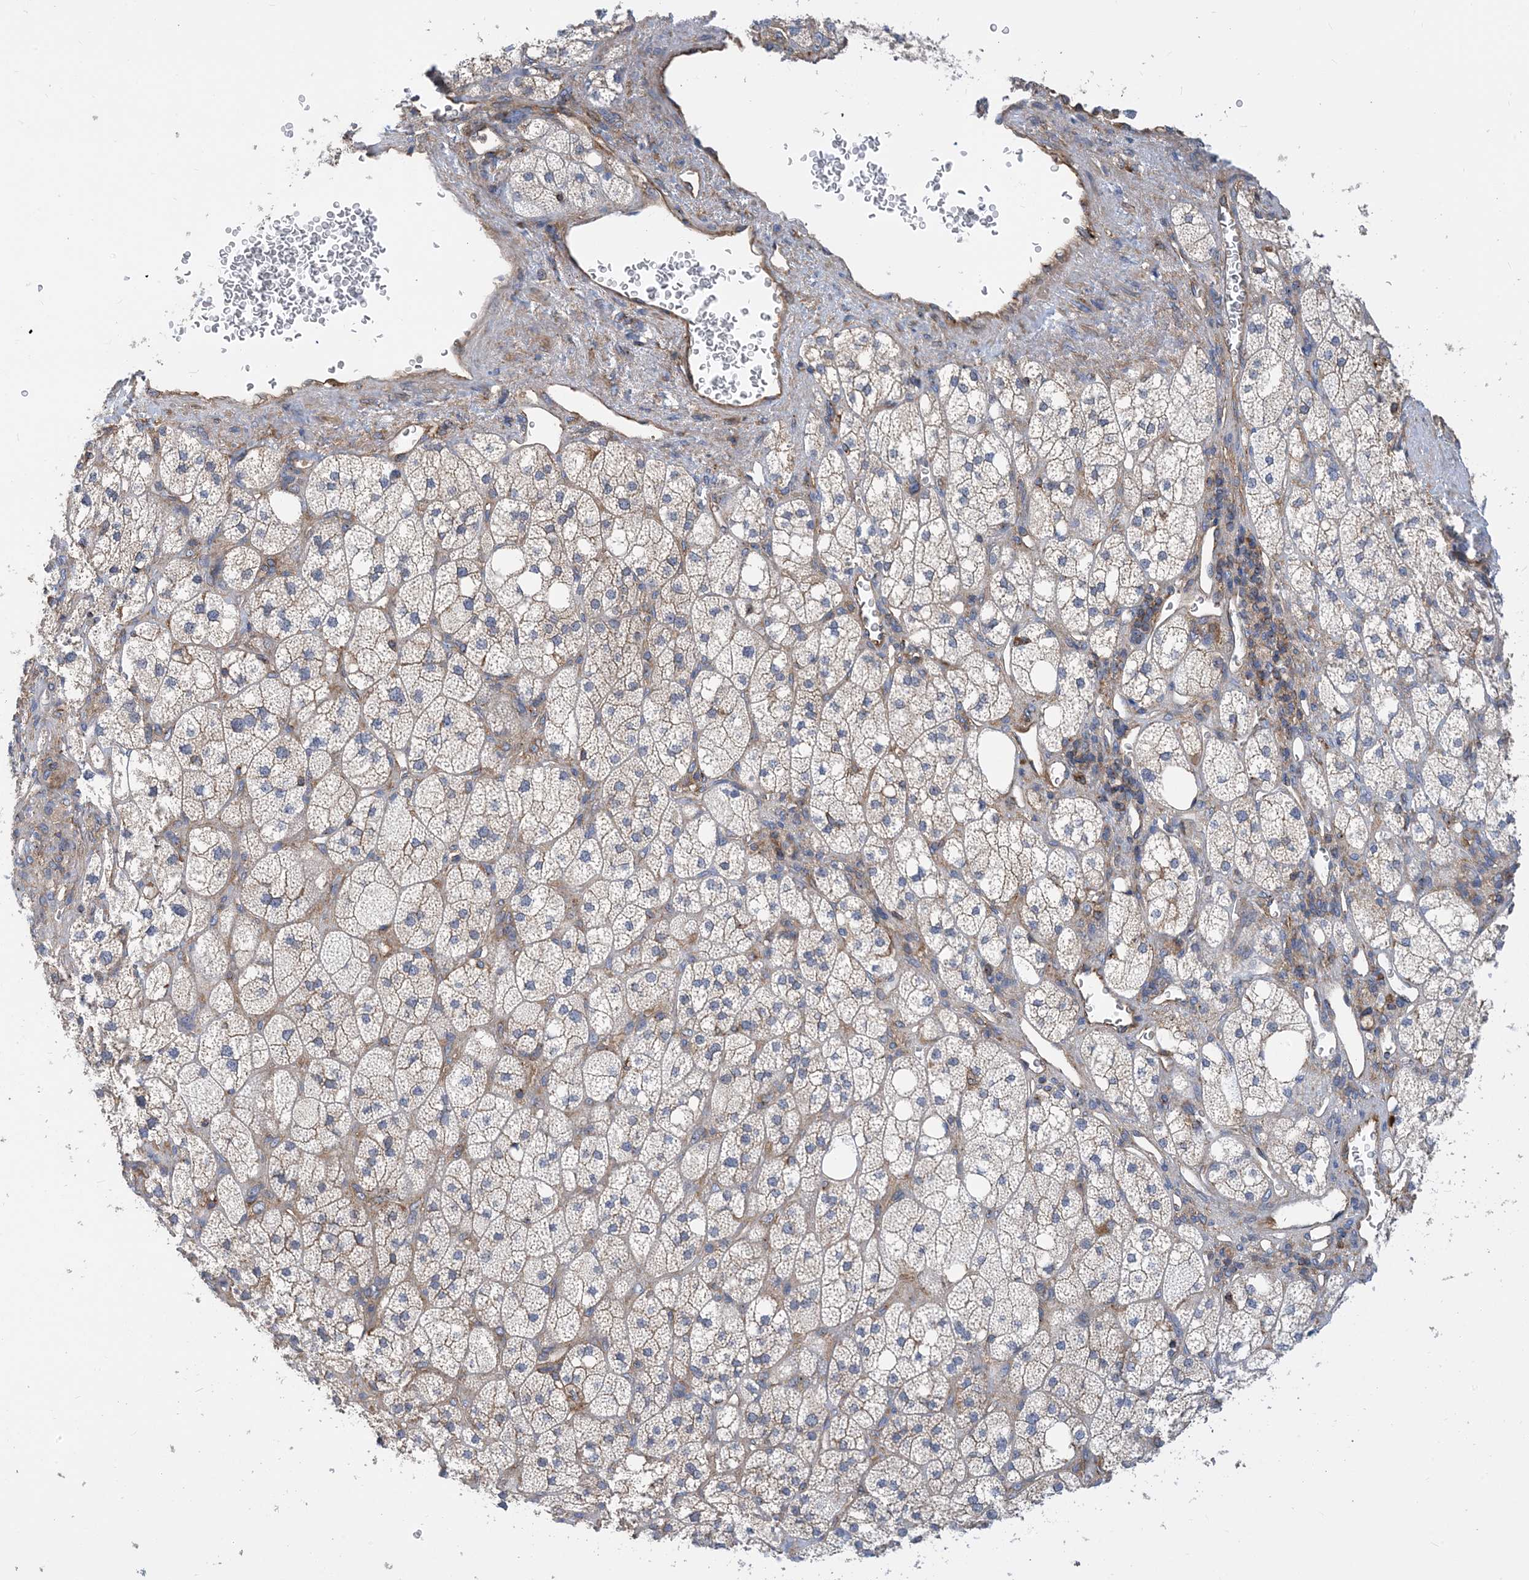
{"staining": {"intensity": "moderate", "quantity": "25%-75%", "location": "cytoplasmic/membranous"}, "tissue": "adrenal gland", "cell_type": "Glandular cells", "image_type": "normal", "snomed": [{"axis": "morphology", "description": "Normal tissue, NOS"}, {"axis": "topography", "description": "Adrenal gland"}], "caption": "Moderate cytoplasmic/membranous positivity is appreciated in about 25%-75% of glandular cells in benign adrenal gland.", "gene": "DYNC1LI1", "patient": {"sex": "male", "age": 61}}